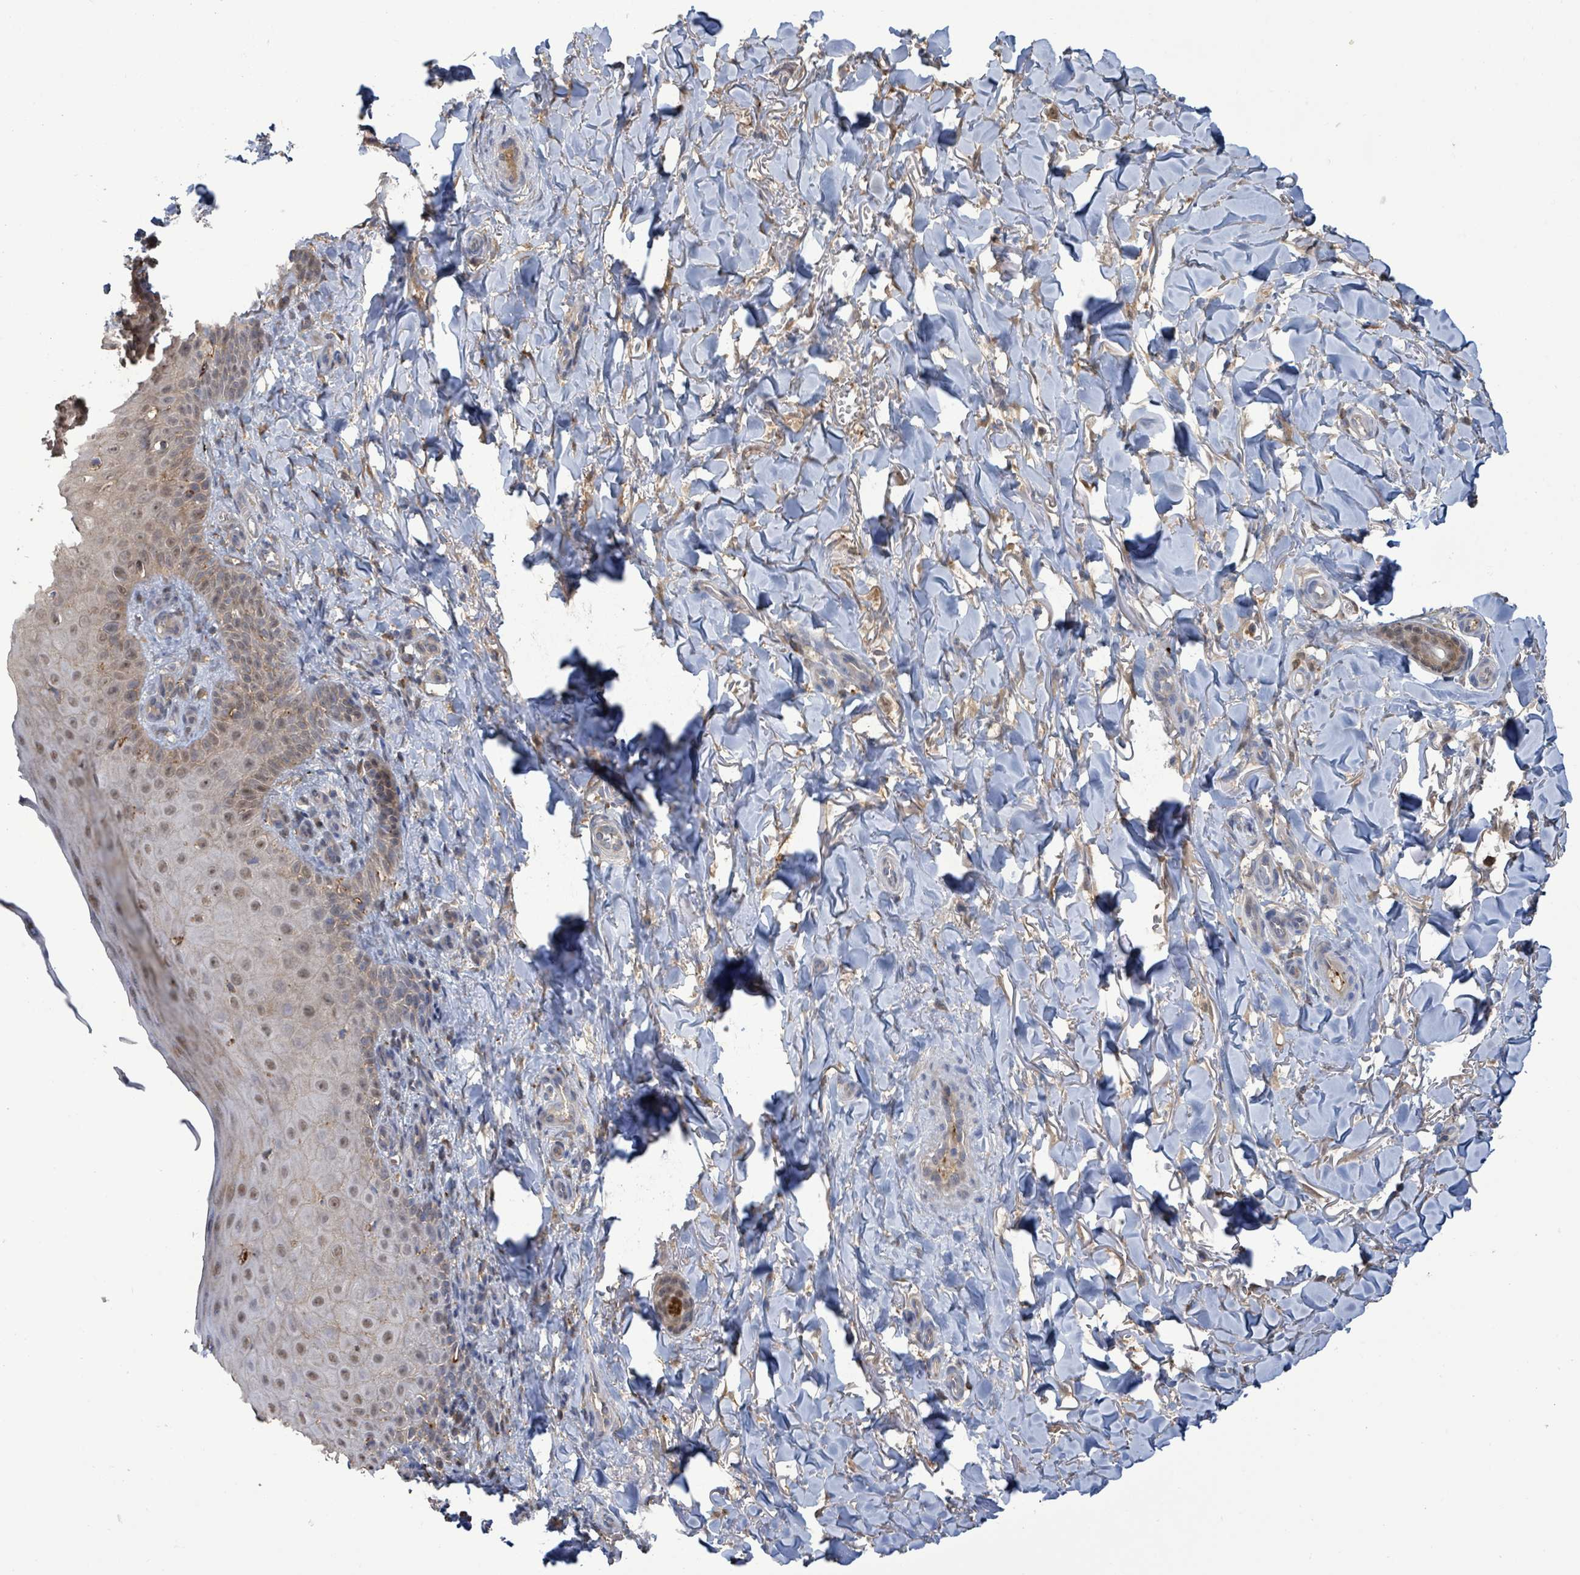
{"staining": {"intensity": "weak", "quantity": "<25%", "location": "cytoplasmic/membranous"}, "tissue": "skin", "cell_type": "Fibroblasts", "image_type": "normal", "snomed": [{"axis": "morphology", "description": "Normal tissue, NOS"}, {"axis": "topography", "description": "Skin"}], "caption": "Human skin stained for a protein using IHC shows no staining in fibroblasts.", "gene": "PGAM1", "patient": {"sex": "male", "age": 81}}